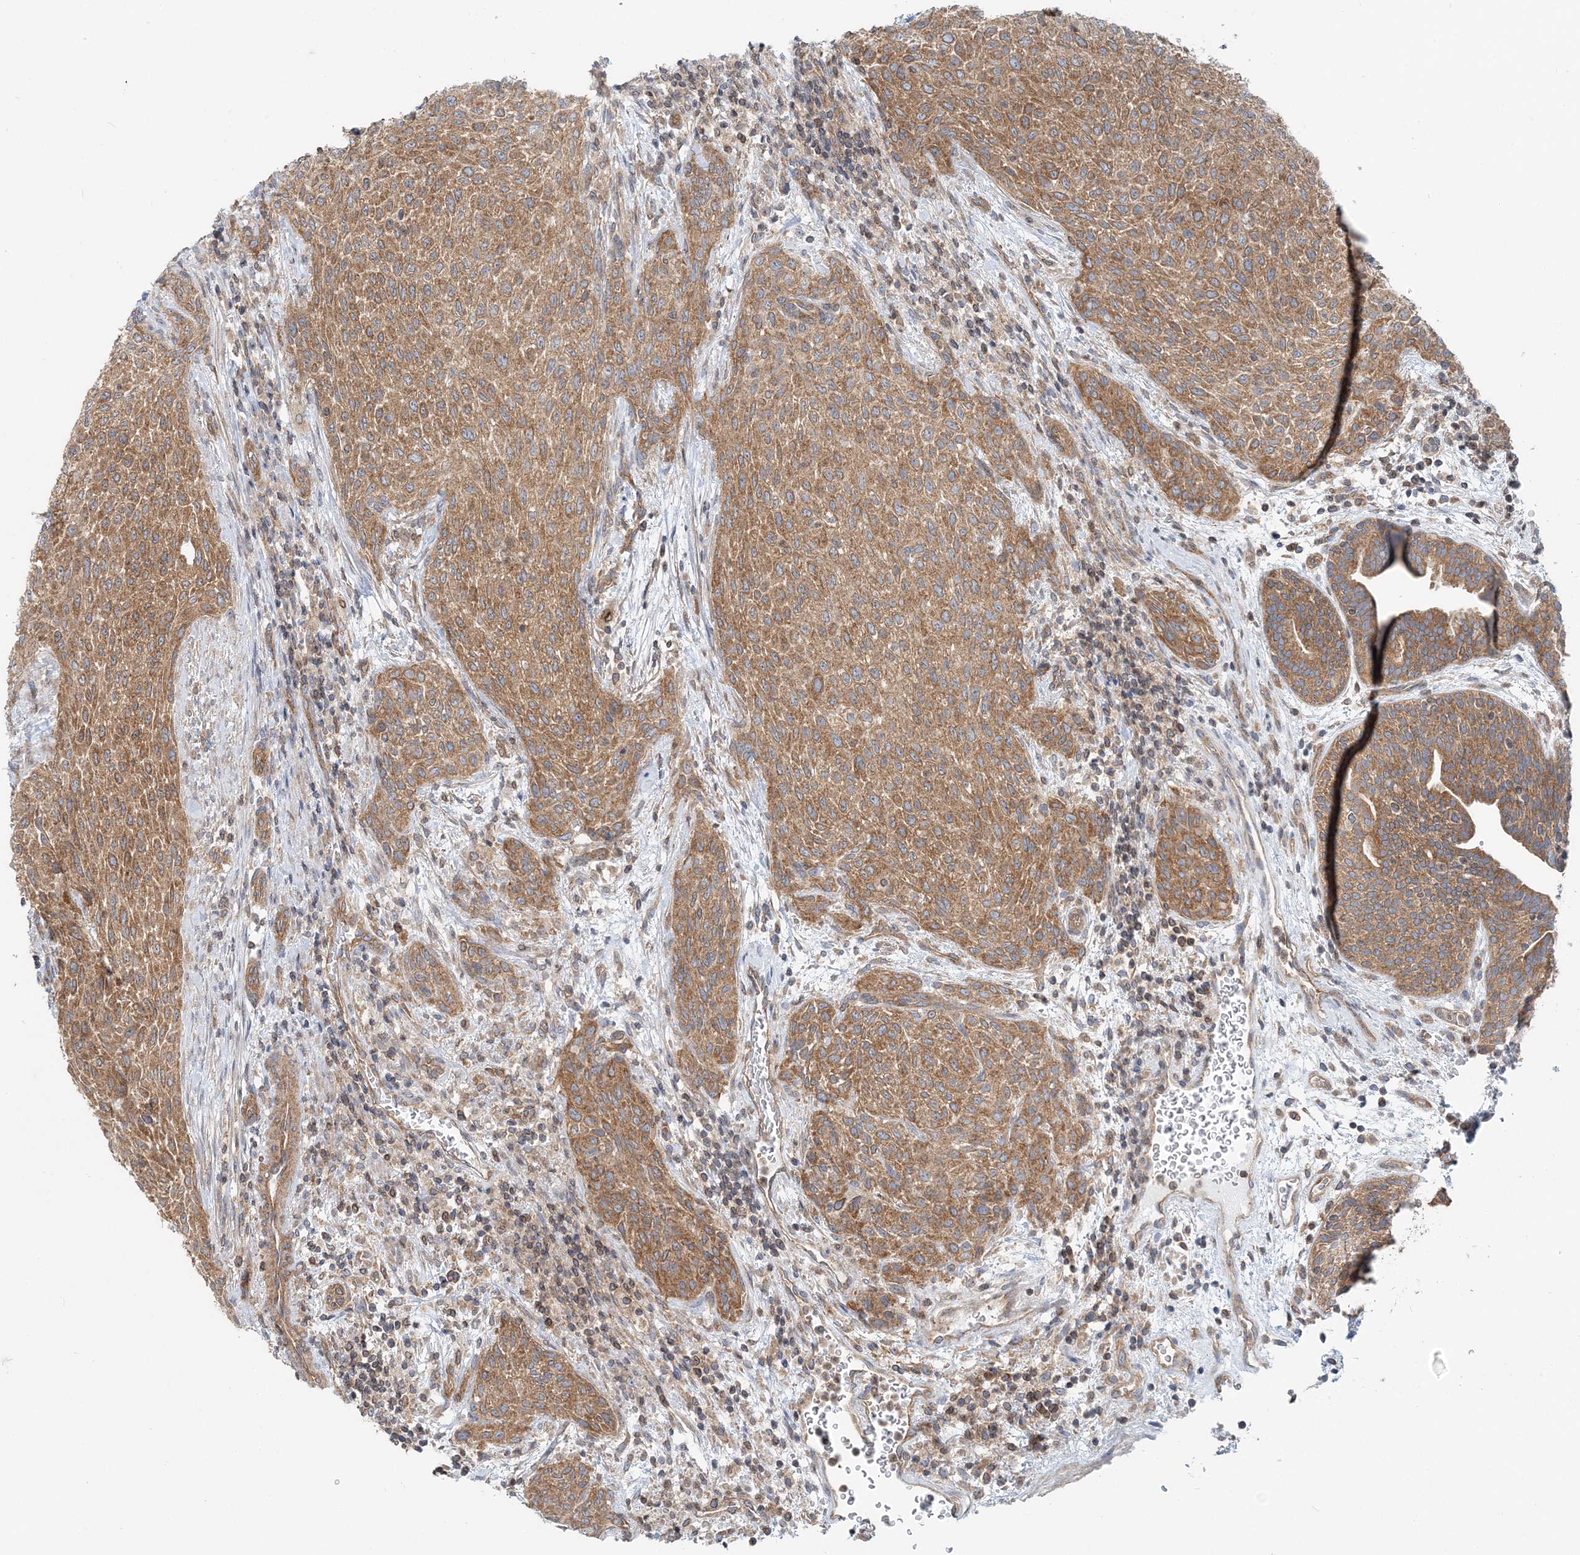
{"staining": {"intensity": "moderate", "quantity": ">75%", "location": "cytoplasmic/membranous"}, "tissue": "urothelial cancer", "cell_type": "Tumor cells", "image_type": "cancer", "snomed": [{"axis": "morphology", "description": "Urothelial carcinoma, High grade"}, {"axis": "topography", "description": "Urinary bladder"}], "caption": "High-magnification brightfield microscopy of urothelial cancer stained with DAB (3,3'-diaminobenzidine) (brown) and counterstained with hematoxylin (blue). tumor cells exhibit moderate cytoplasmic/membranous staining is appreciated in approximately>75% of cells.", "gene": "MOB4", "patient": {"sex": "male", "age": 35}}